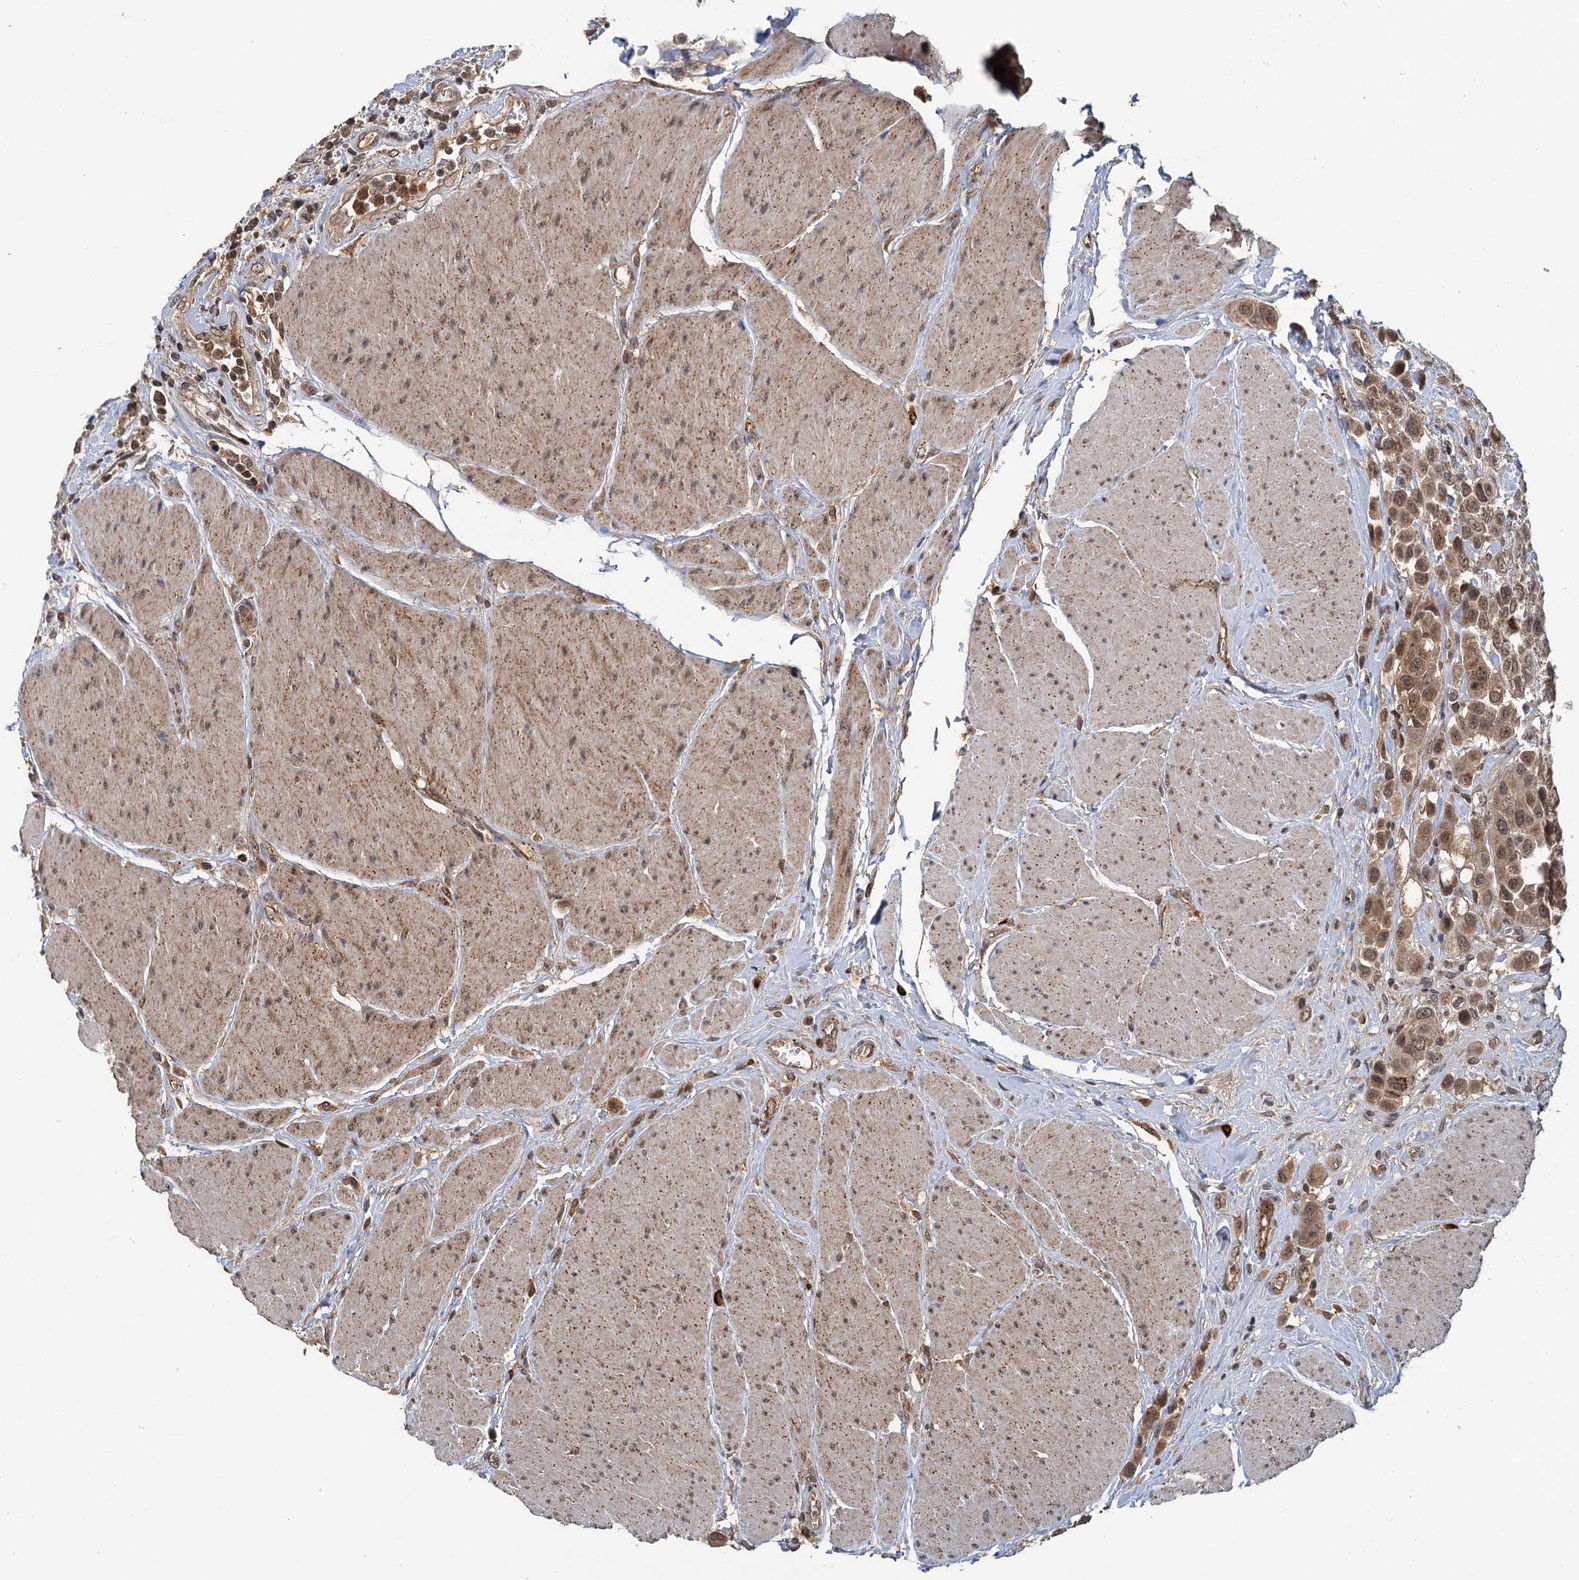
{"staining": {"intensity": "moderate", "quantity": ">75%", "location": "cytoplasmic/membranous,nuclear"}, "tissue": "urothelial cancer", "cell_type": "Tumor cells", "image_type": "cancer", "snomed": [{"axis": "morphology", "description": "Urothelial carcinoma, High grade"}, {"axis": "topography", "description": "Urinary bladder"}], "caption": "This image reveals IHC staining of human high-grade urothelial carcinoma, with medium moderate cytoplasmic/membranous and nuclear positivity in about >75% of tumor cells.", "gene": "KANSL2", "patient": {"sex": "male", "age": 50}}